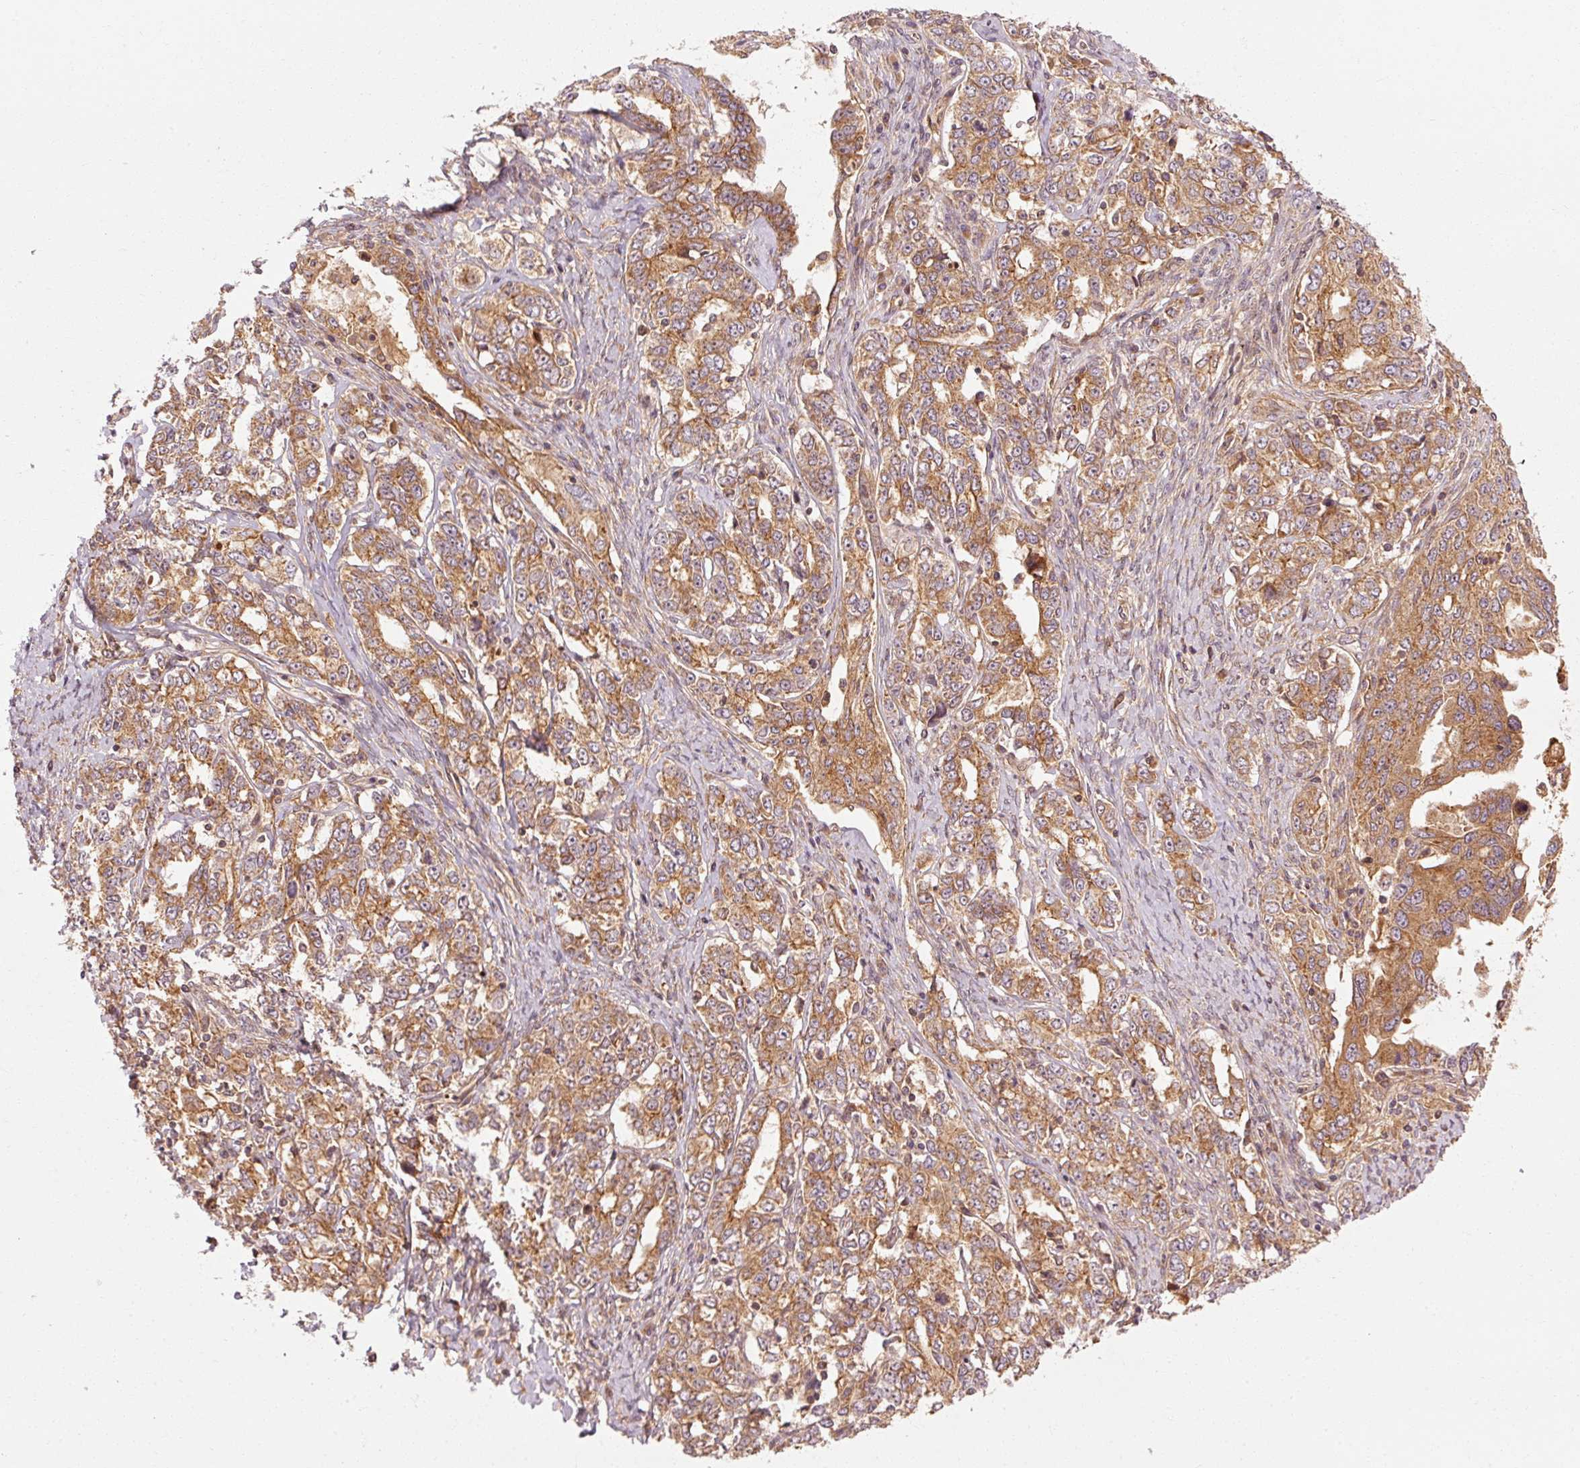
{"staining": {"intensity": "moderate", "quantity": ">75%", "location": "cytoplasmic/membranous"}, "tissue": "ovarian cancer", "cell_type": "Tumor cells", "image_type": "cancer", "snomed": [{"axis": "morphology", "description": "Carcinoma, endometroid"}, {"axis": "topography", "description": "Ovary"}], "caption": "The micrograph shows staining of ovarian cancer (endometroid carcinoma), revealing moderate cytoplasmic/membranous protein positivity (brown color) within tumor cells.", "gene": "CTNNA1", "patient": {"sex": "female", "age": 62}}